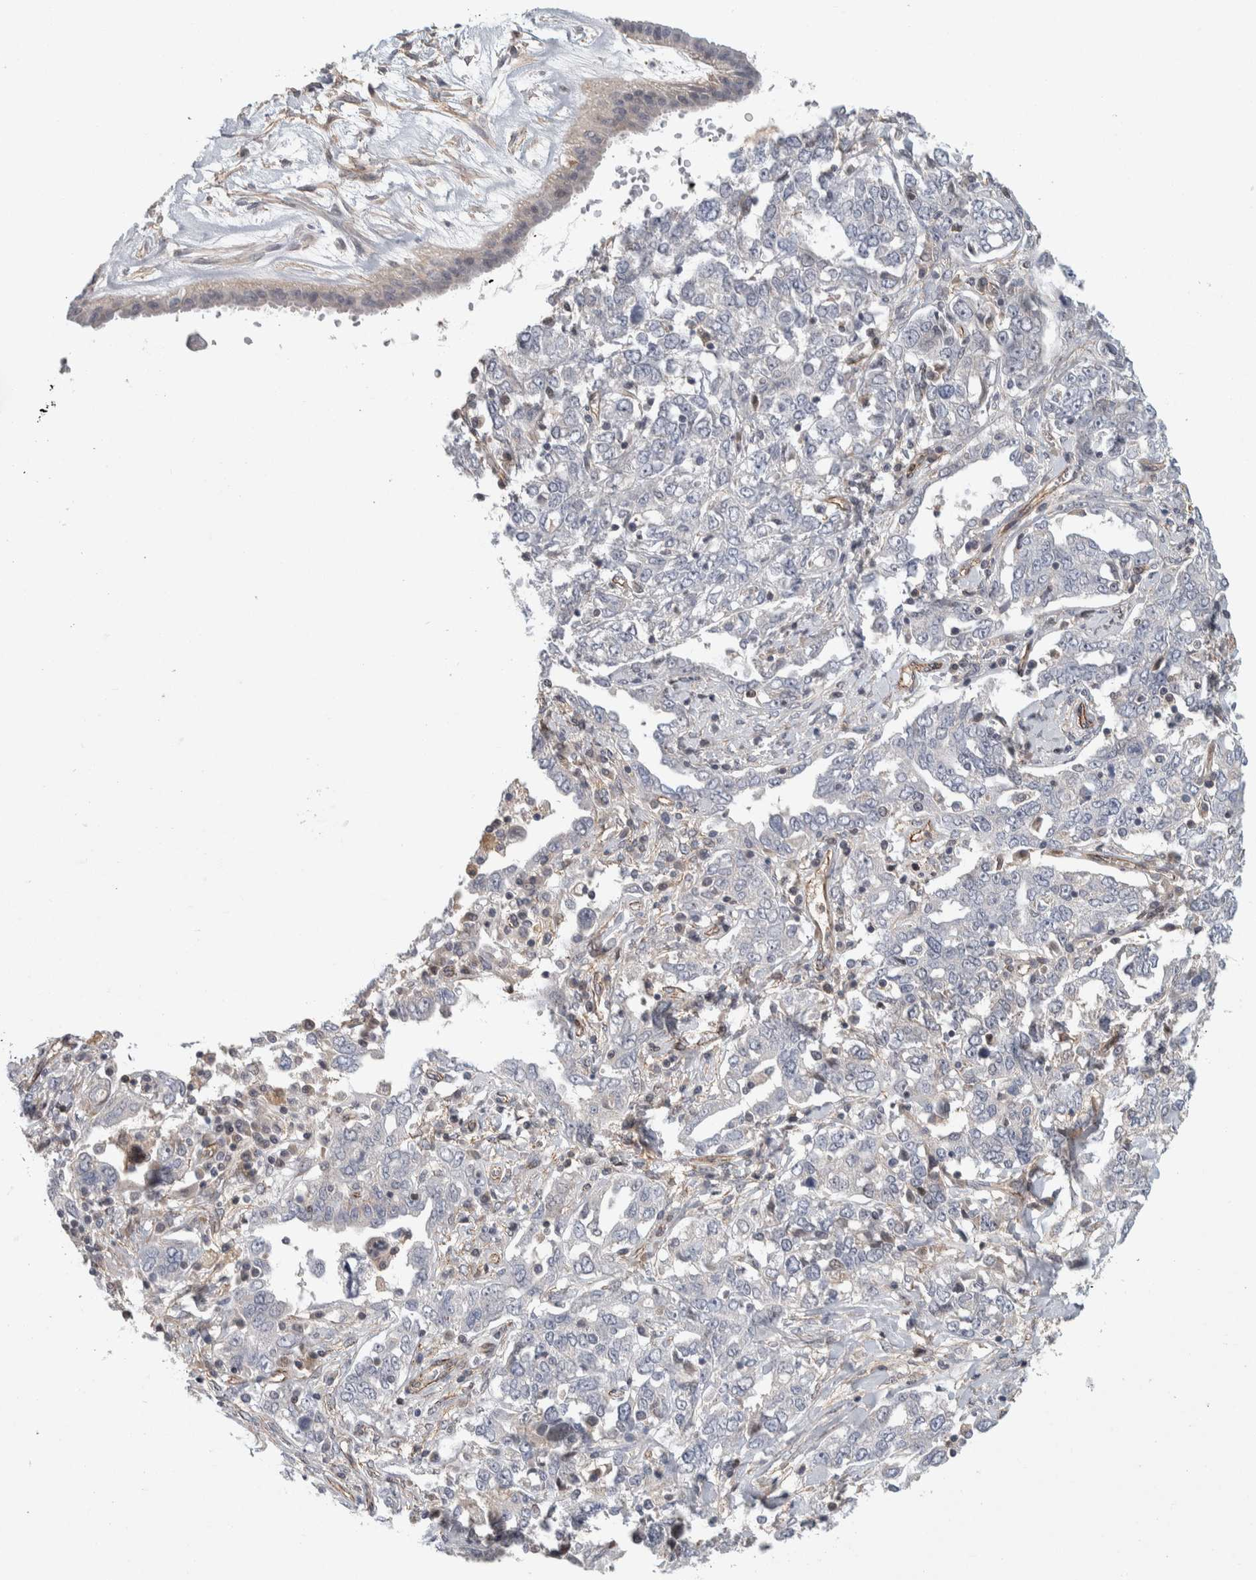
{"staining": {"intensity": "negative", "quantity": "none", "location": "none"}, "tissue": "ovarian cancer", "cell_type": "Tumor cells", "image_type": "cancer", "snomed": [{"axis": "morphology", "description": "Cystadenocarcinoma, mucinous, NOS"}, {"axis": "topography", "description": "Ovary"}], "caption": "Human ovarian cancer (mucinous cystadenocarcinoma) stained for a protein using immunohistochemistry exhibits no expression in tumor cells.", "gene": "ZNF862", "patient": {"sex": "female", "age": 73}}